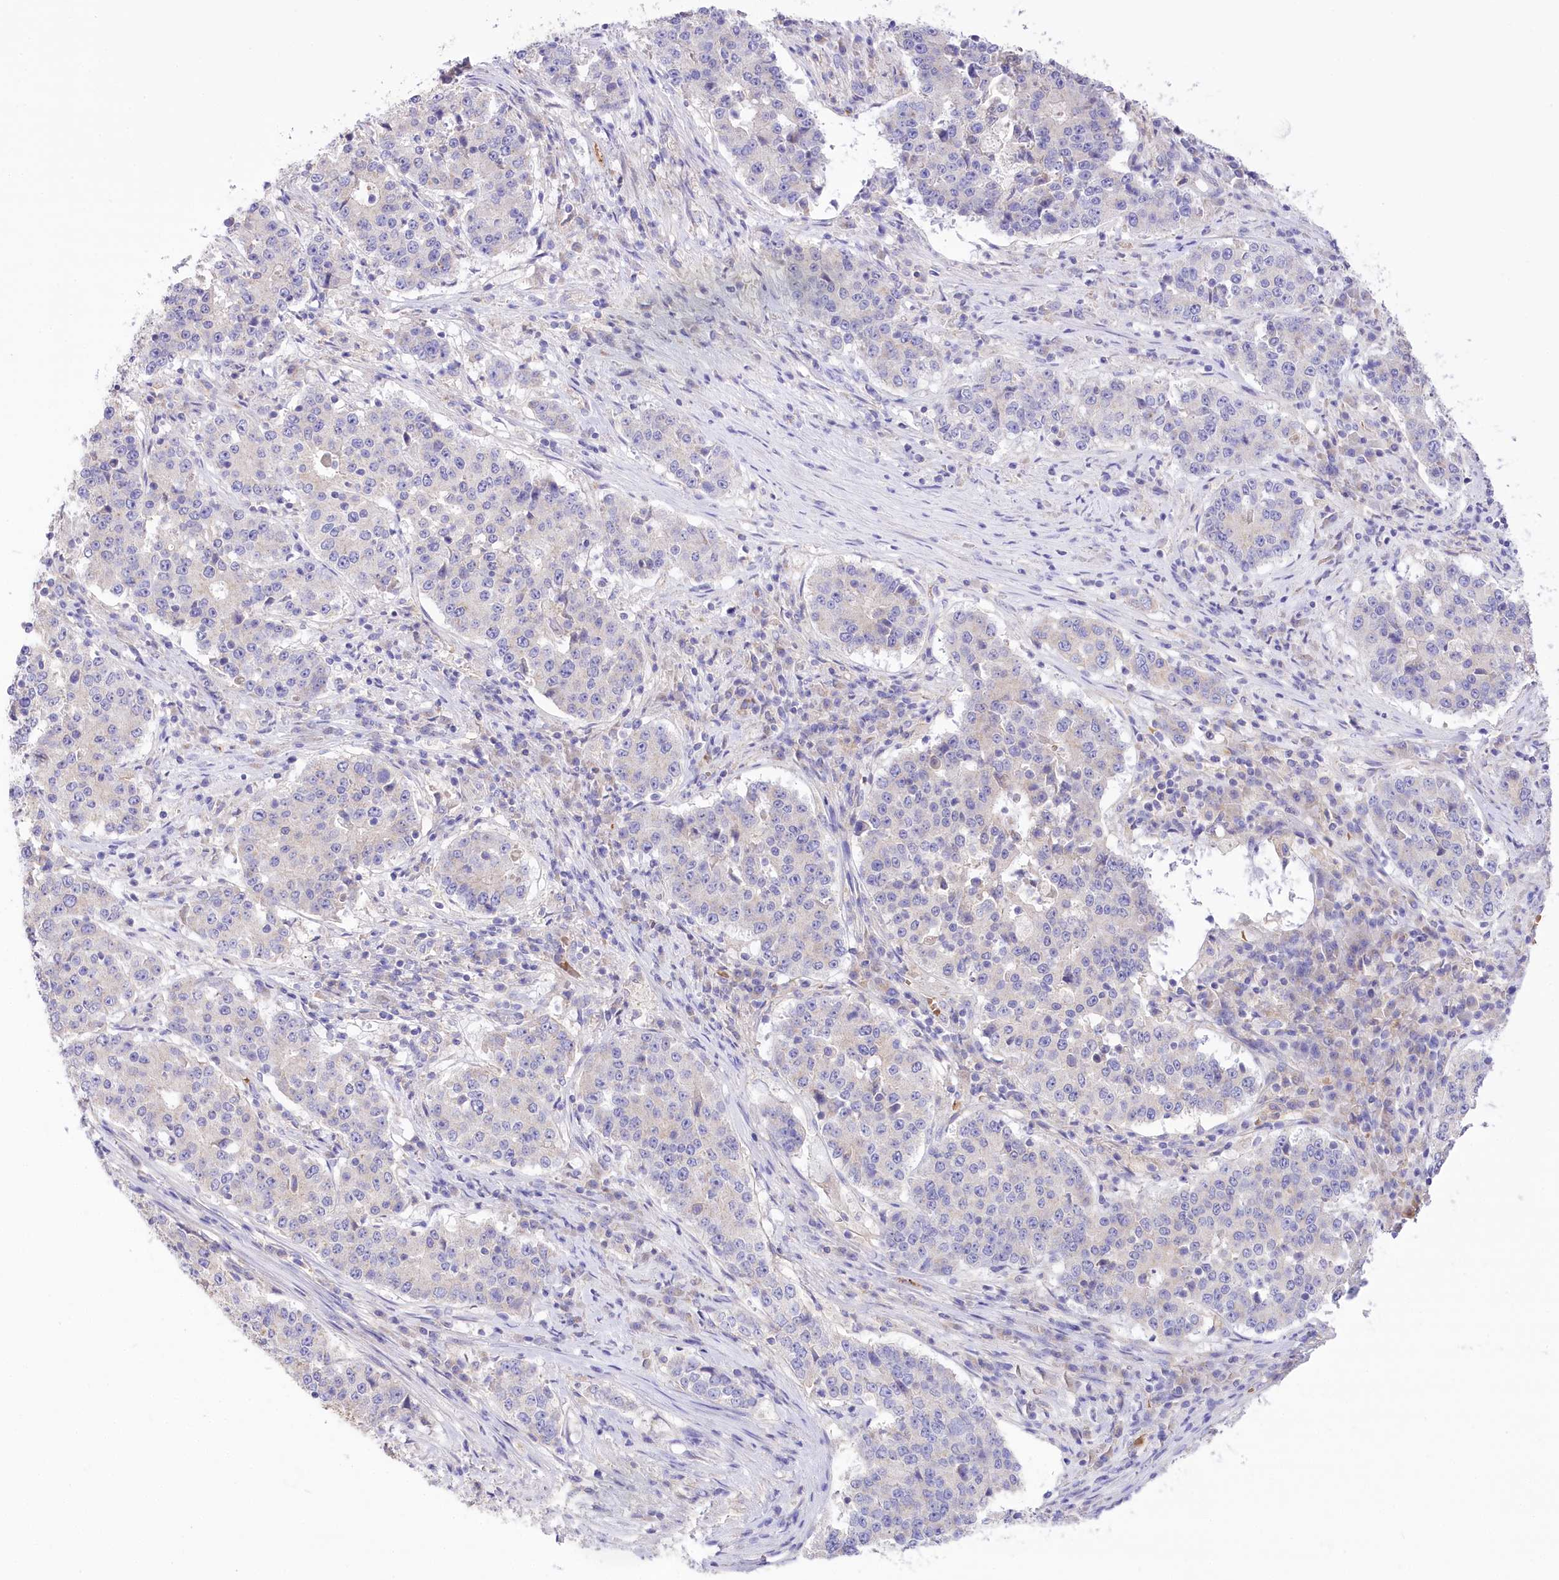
{"staining": {"intensity": "negative", "quantity": "none", "location": "none"}, "tissue": "stomach cancer", "cell_type": "Tumor cells", "image_type": "cancer", "snomed": [{"axis": "morphology", "description": "Adenocarcinoma, NOS"}, {"axis": "topography", "description": "Stomach"}], "caption": "This is an IHC histopathology image of human stomach adenocarcinoma. There is no staining in tumor cells.", "gene": "PRSS53", "patient": {"sex": "male", "age": 59}}